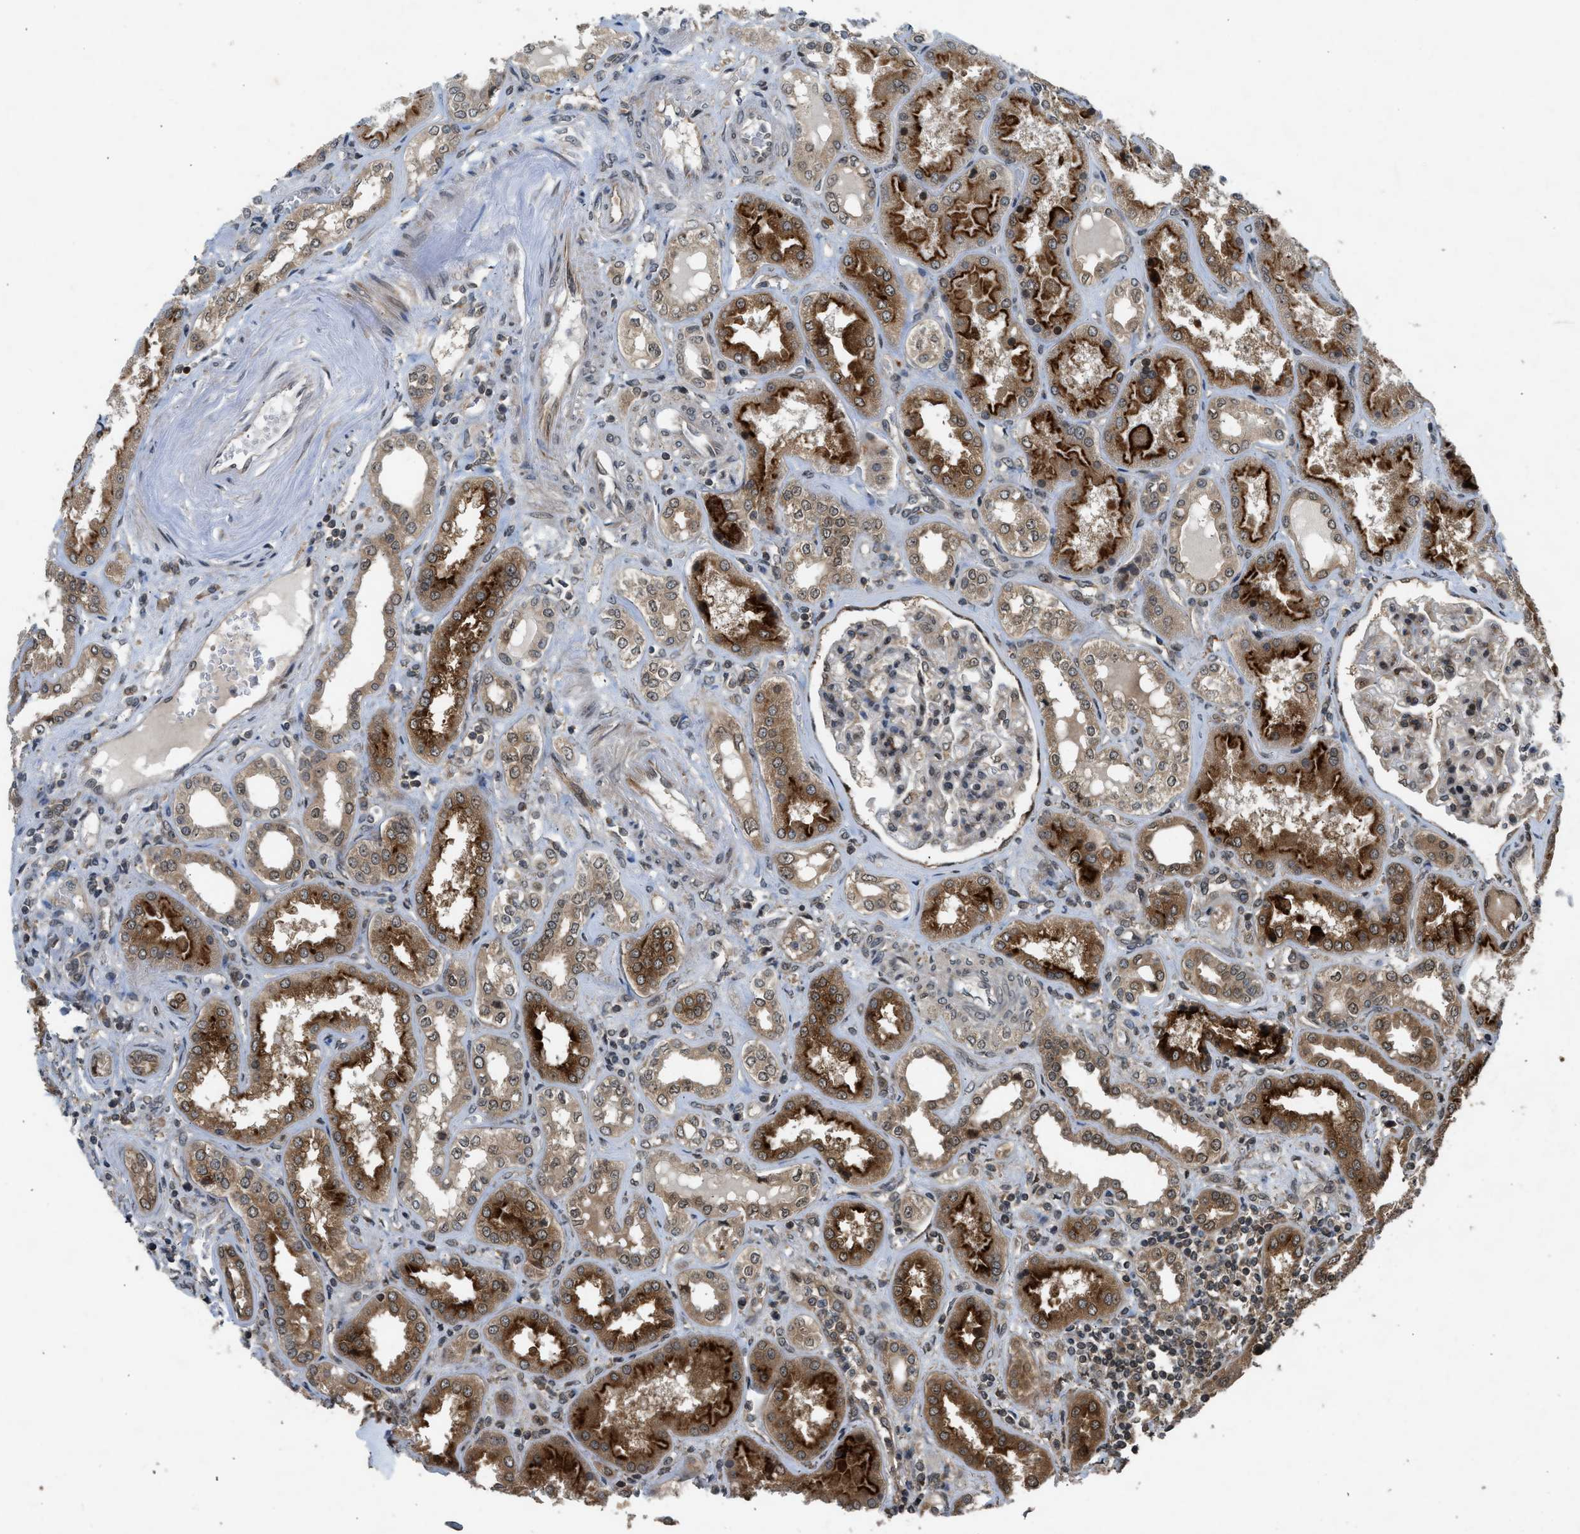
{"staining": {"intensity": "moderate", "quantity": "25%-75%", "location": "cytoplasmic/membranous,nuclear"}, "tissue": "kidney", "cell_type": "Cells in glomeruli", "image_type": "normal", "snomed": [{"axis": "morphology", "description": "Normal tissue, NOS"}, {"axis": "topography", "description": "Kidney"}], "caption": "Moderate cytoplasmic/membranous,nuclear expression is present in about 25%-75% of cells in glomeruli in unremarkable kidney. Nuclei are stained in blue.", "gene": "TXNL1", "patient": {"sex": "female", "age": 56}}